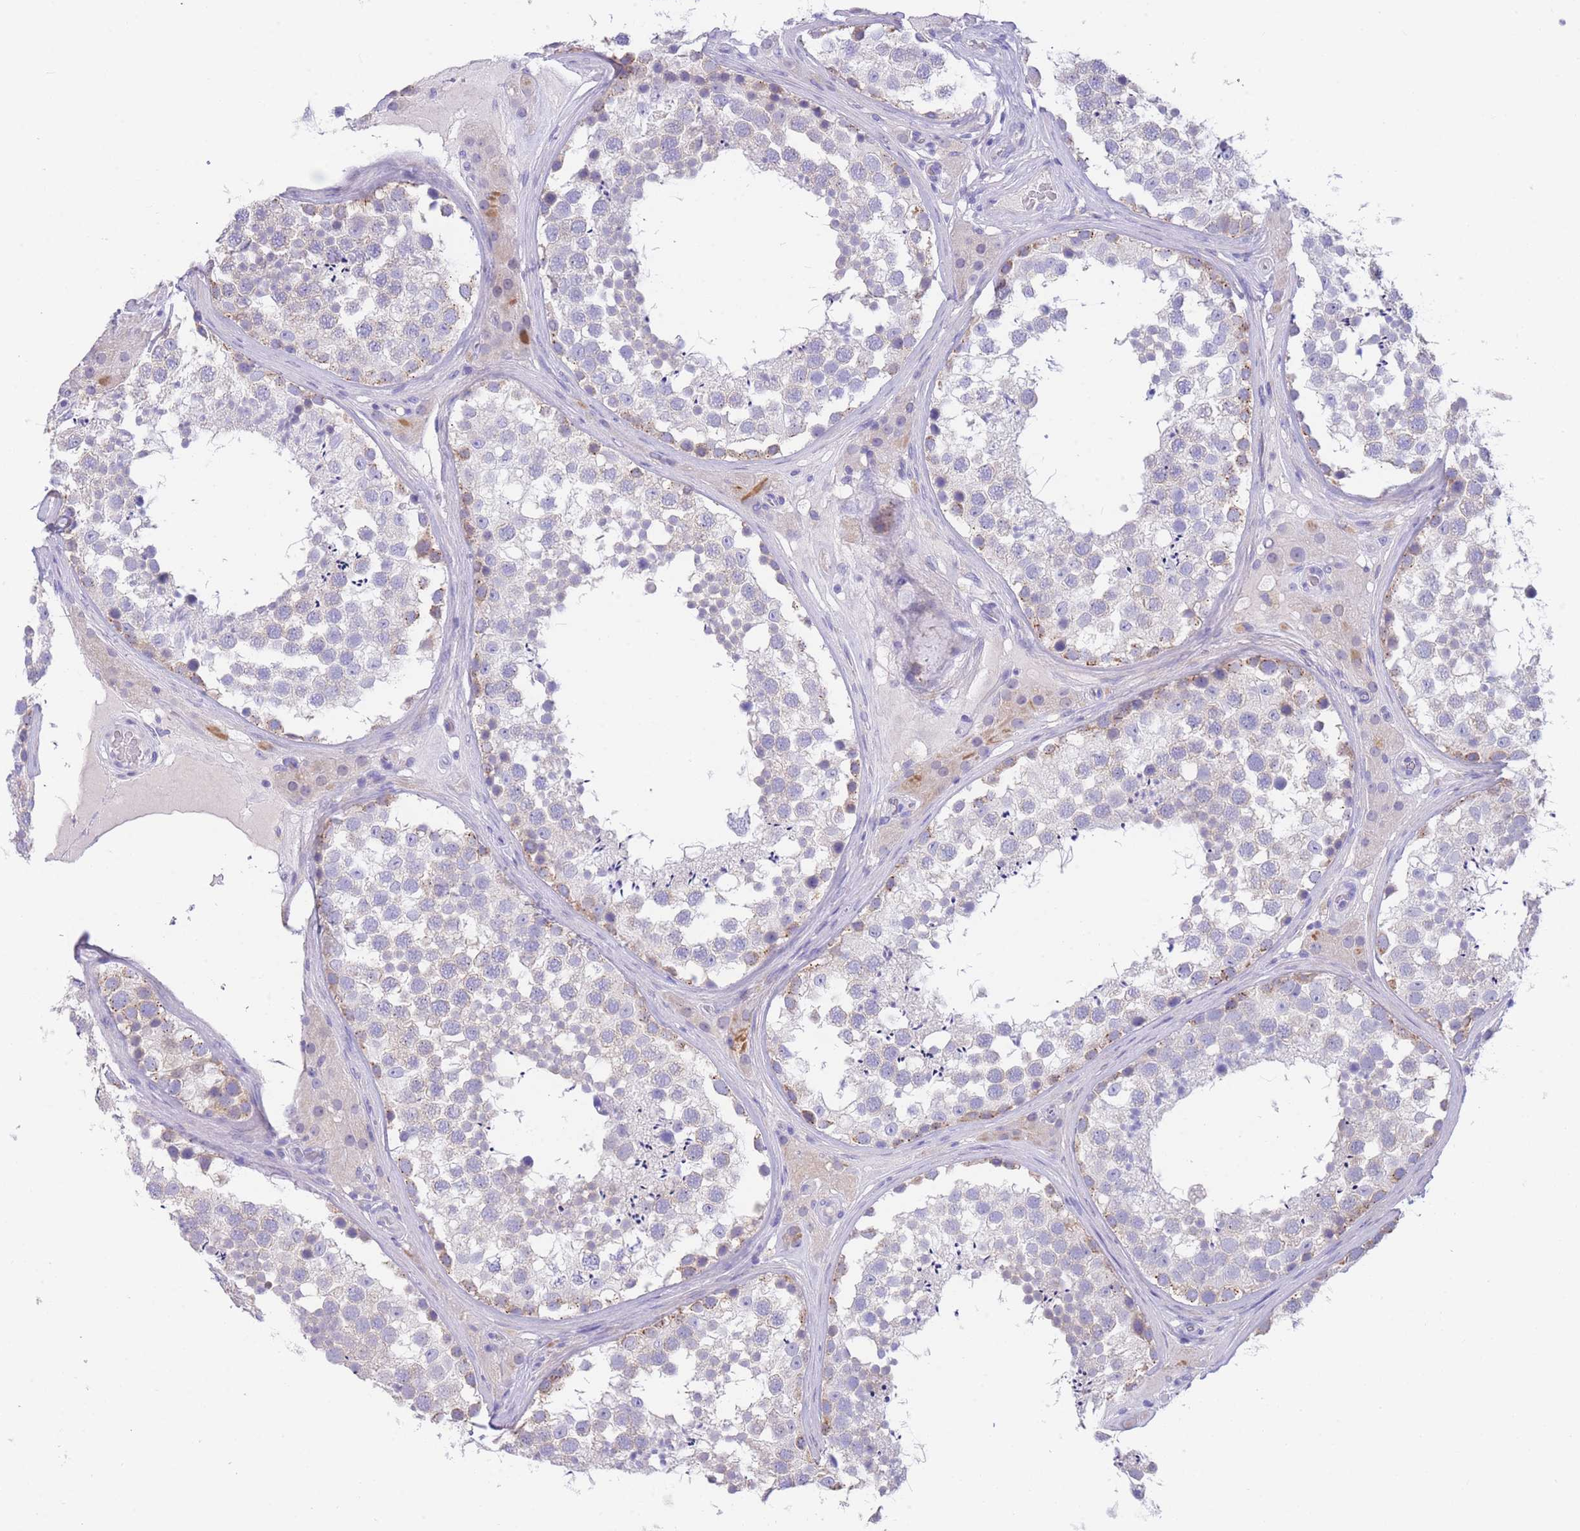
{"staining": {"intensity": "weak", "quantity": "<25%", "location": "cytoplasmic/membranous"}, "tissue": "testis", "cell_type": "Cells in seminiferous ducts", "image_type": "normal", "snomed": [{"axis": "morphology", "description": "Normal tissue, NOS"}, {"axis": "topography", "description": "Testis"}], "caption": "Immunohistochemical staining of unremarkable human testis exhibits no significant positivity in cells in seminiferous ducts. The staining was performed using DAB to visualize the protein expression in brown, while the nuclei were stained in blue with hematoxylin (Magnification: 20x).", "gene": "PCDHB3", "patient": {"sex": "male", "age": 46}}